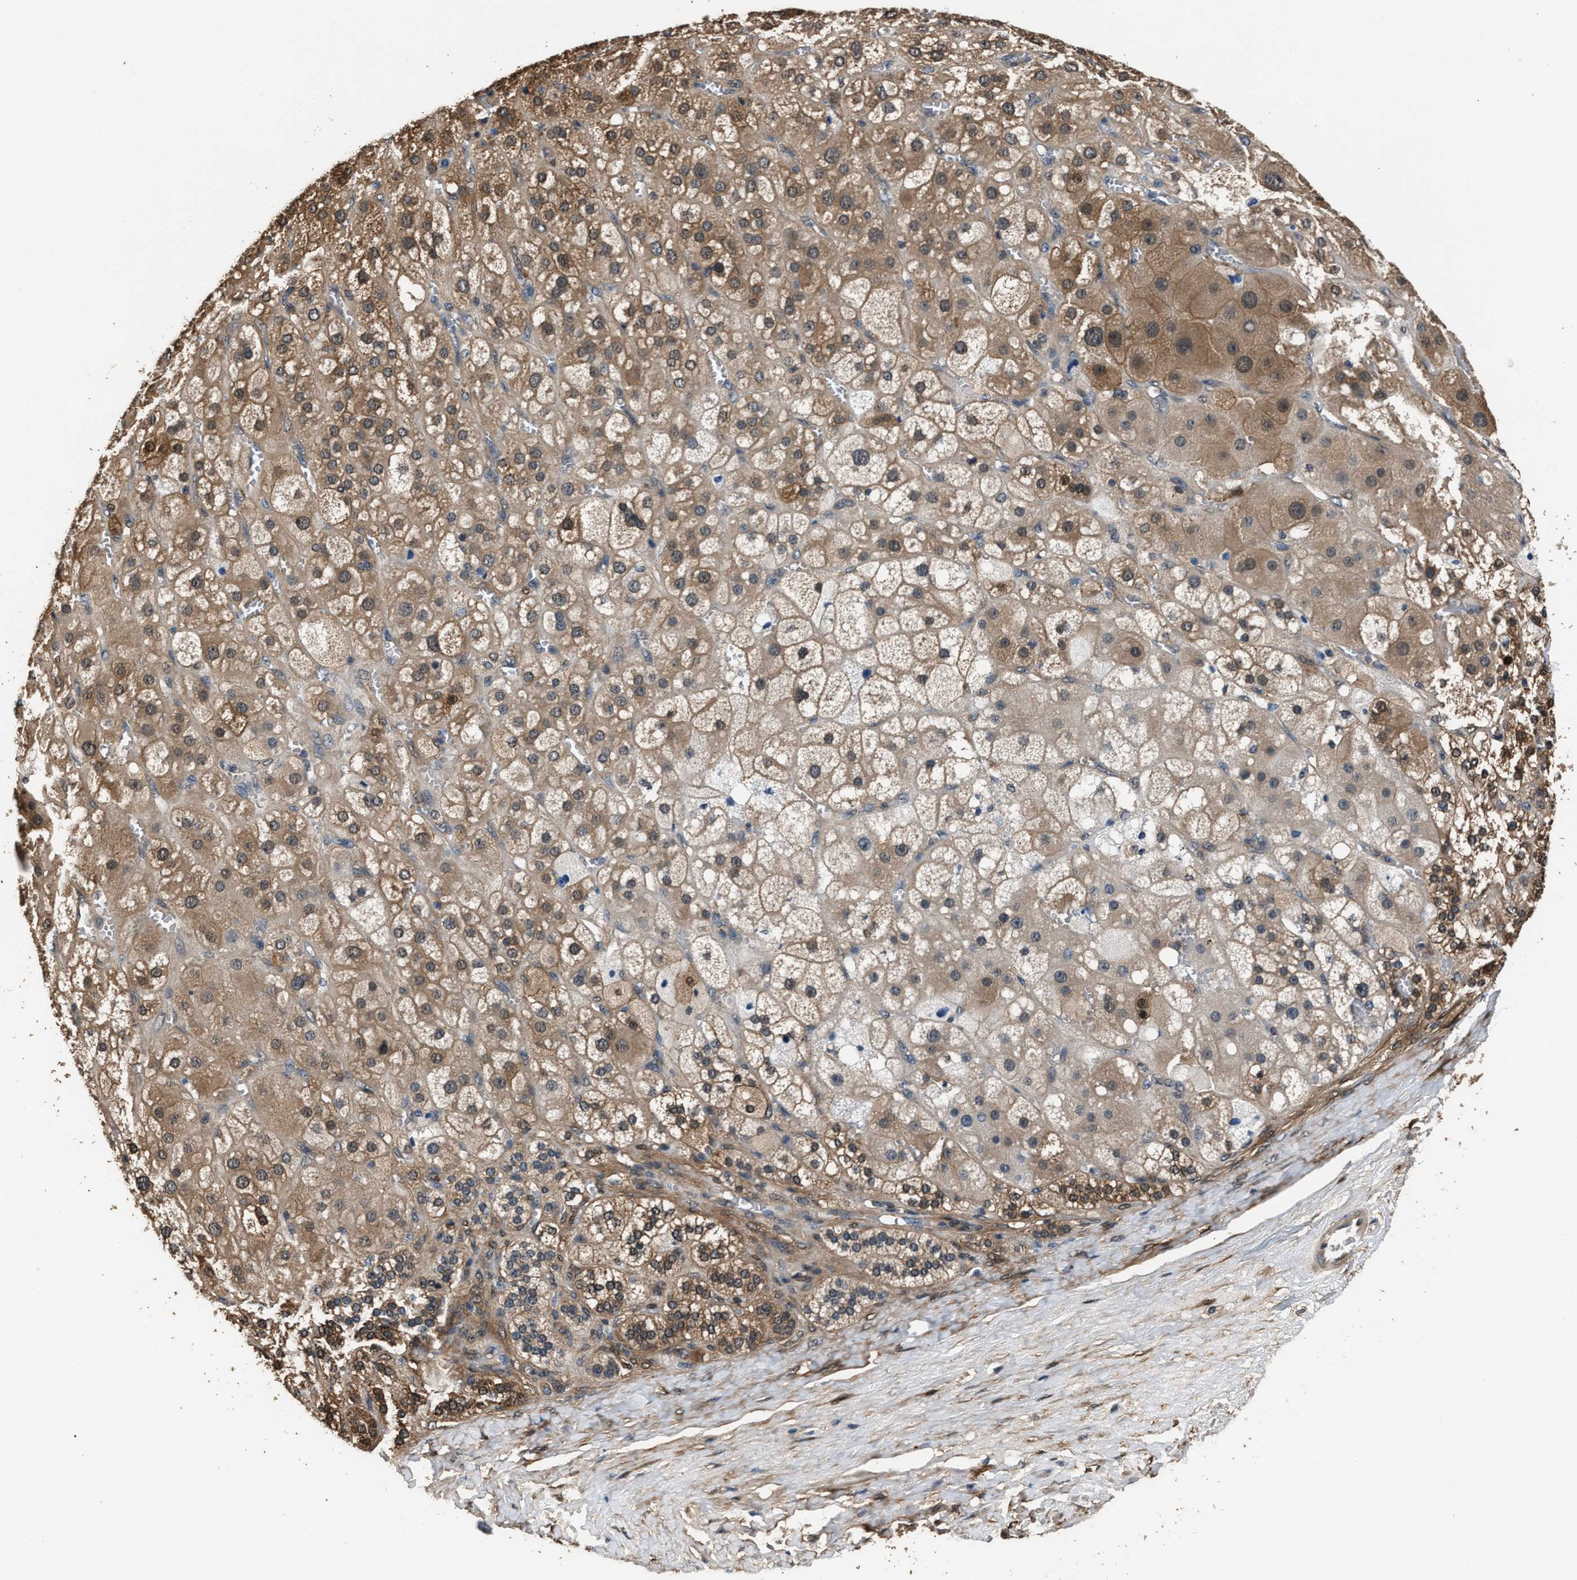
{"staining": {"intensity": "moderate", "quantity": ">75%", "location": "cytoplasmic/membranous"}, "tissue": "adrenal gland", "cell_type": "Glandular cells", "image_type": "normal", "snomed": [{"axis": "morphology", "description": "Normal tissue, NOS"}, {"axis": "topography", "description": "Adrenal gland"}], "caption": "Immunohistochemical staining of benign adrenal gland demonstrates moderate cytoplasmic/membranous protein expression in about >75% of glandular cells. The staining was performed using DAB, with brown indicating positive protein expression. Nuclei are stained blue with hematoxylin.", "gene": "GSTP1", "patient": {"sex": "female", "age": 47}}